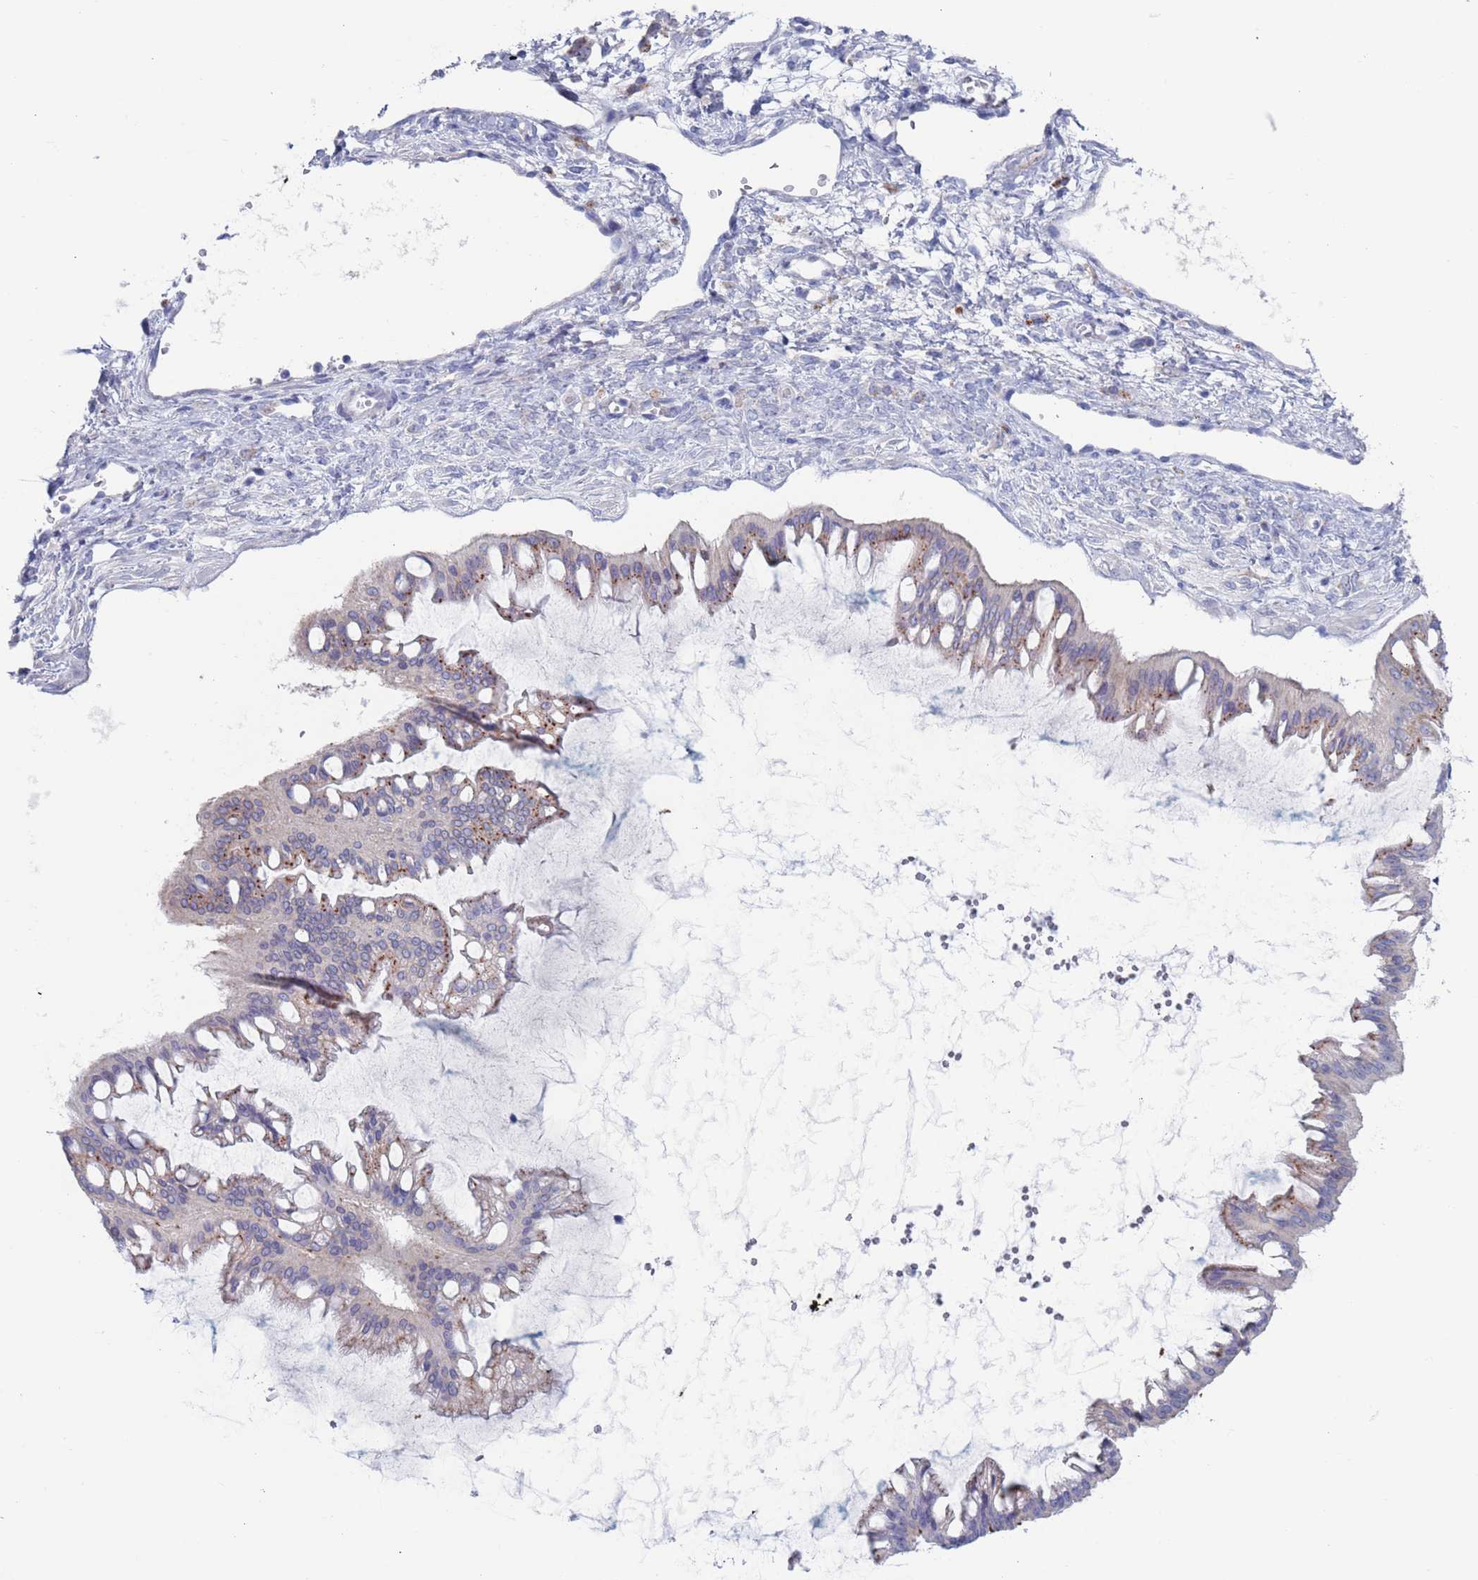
{"staining": {"intensity": "moderate", "quantity": "25%-75%", "location": "cytoplasmic/membranous"}, "tissue": "ovarian cancer", "cell_type": "Tumor cells", "image_type": "cancer", "snomed": [{"axis": "morphology", "description": "Cystadenocarcinoma, mucinous, NOS"}, {"axis": "topography", "description": "Ovary"}], "caption": "A histopathology image of human ovarian cancer stained for a protein demonstrates moderate cytoplasmic/membranous brown staining in tumor cells.", "gene": "FUCA1", "patient": {"sex": "female", "age": 73}}